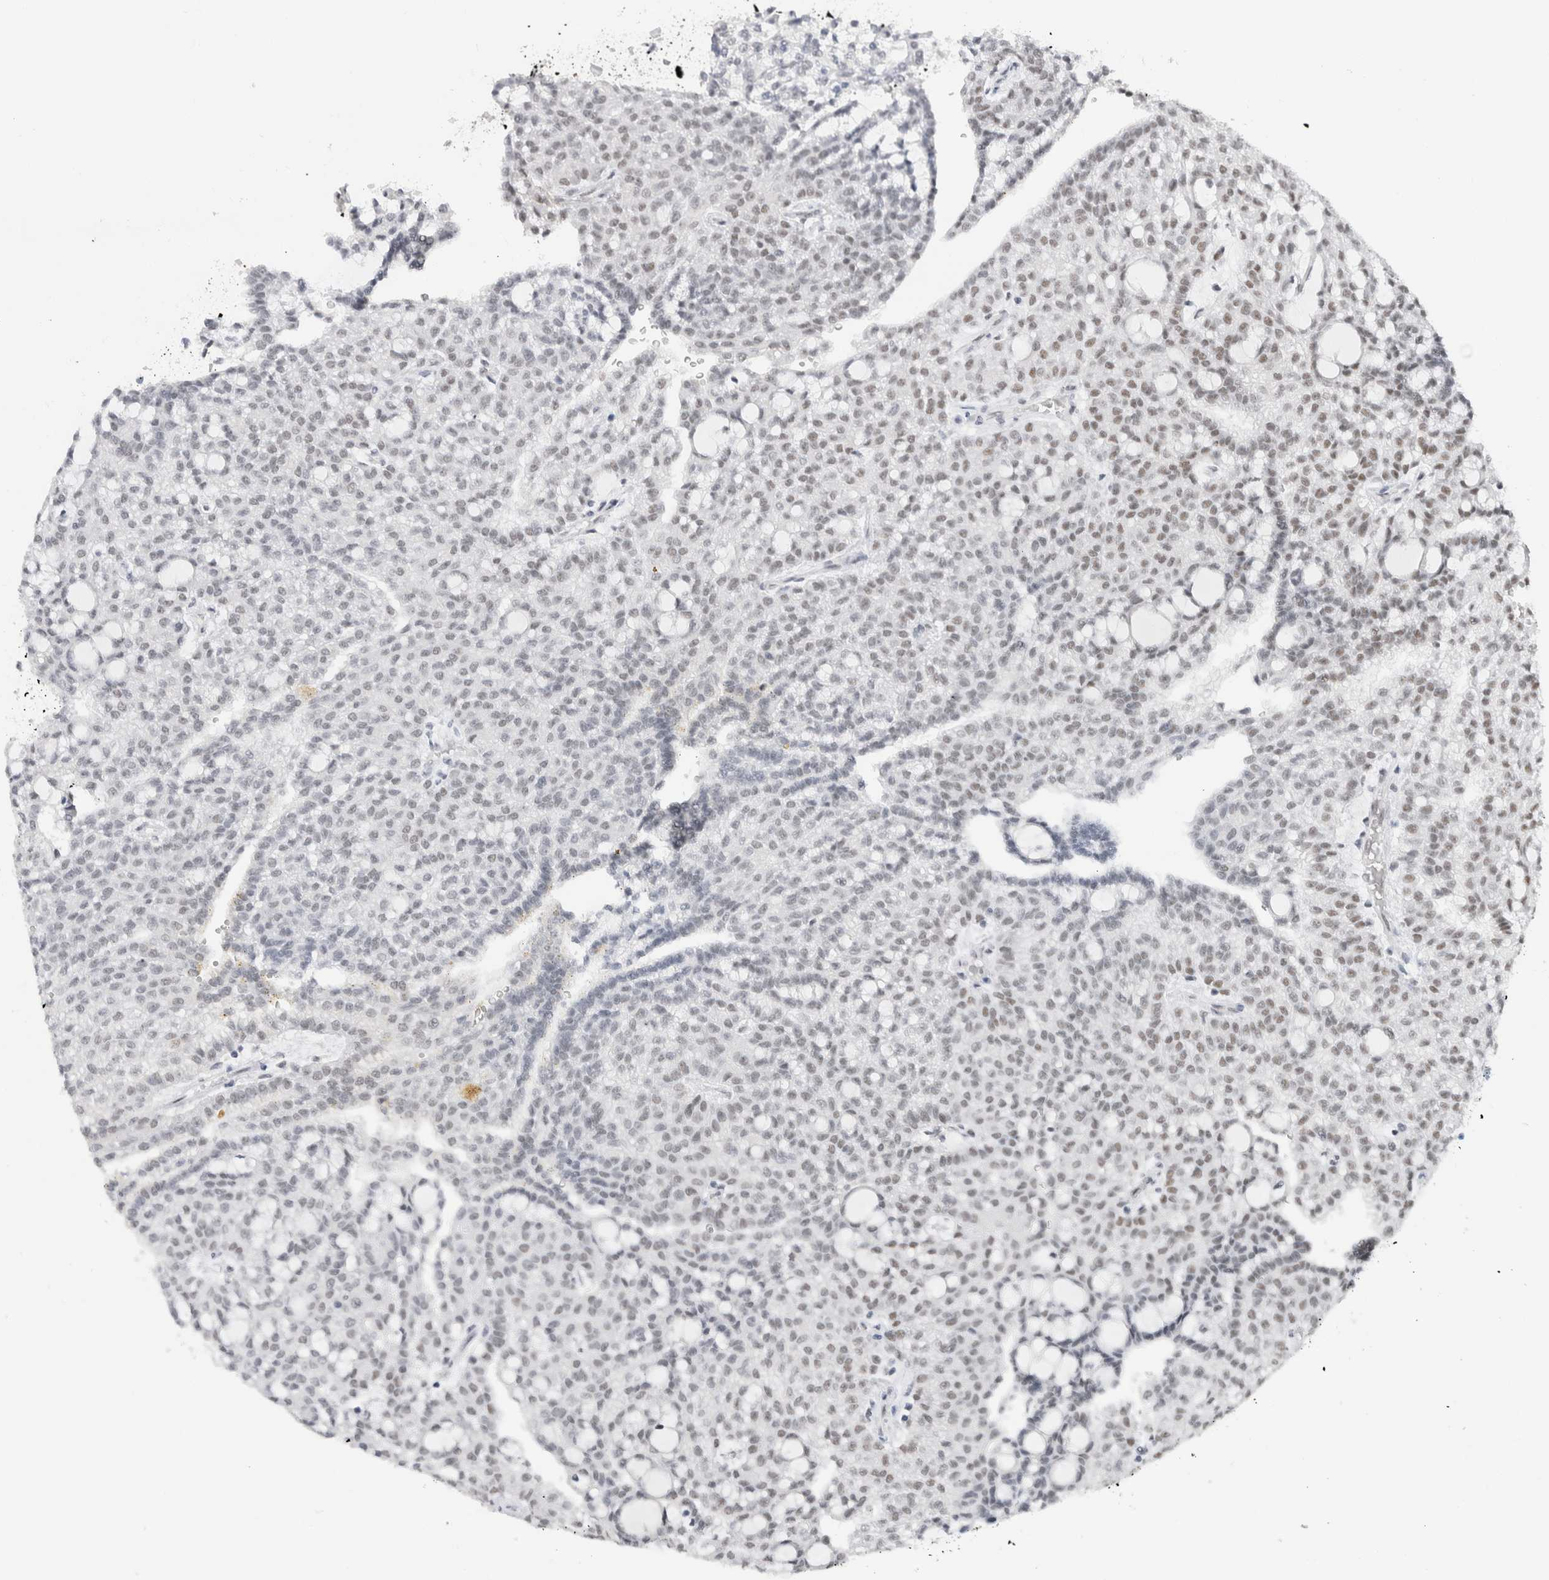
{"staining": {"intensity": "weak", "quantity": "25%-75%", "location": "nuclear"}, "tissue": "renal cancer", "cell_type": "Tumor cells", "image_type": "cancer", "snomed": [{"axis": "morphology", "description": "Adenocarcinoma, NOS"}, {"axis": "topography", "description": "Kidney"}], "caption": "Adenocarcinoma (renal) stained for a protein reveals weak nuclear positivity in tumor cells.", "gene": "COPS7A", "patient": {"sex": "male", "age": 63}}